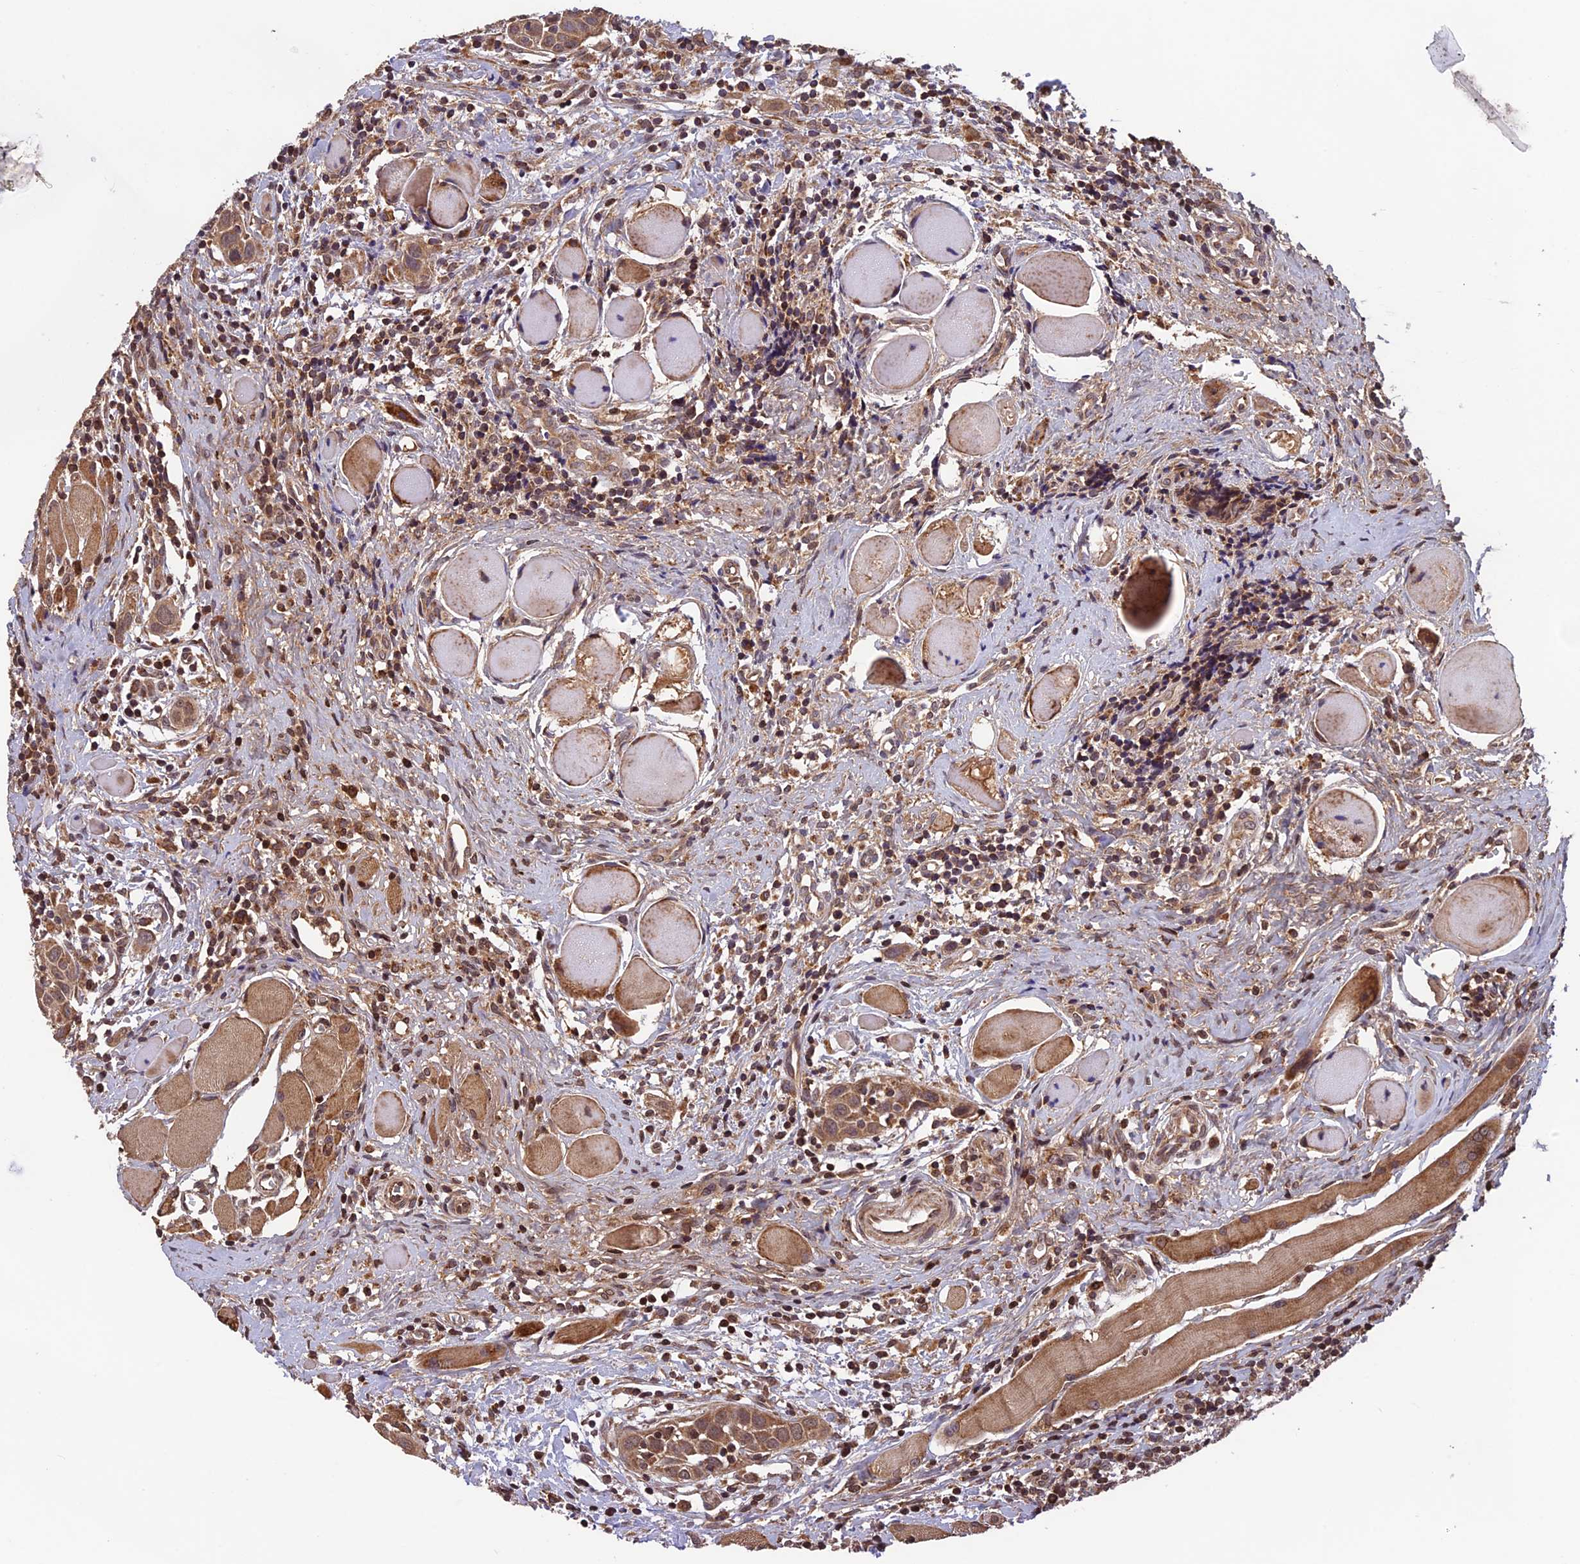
{"staining": {"intensity": "moderate", "quantity": ">75%", "location": "cytoplasmic/membranous"}, "tissue": "head and neck cancer", "cell_type": "Tumor cells", "image_type": "cancer", "snomed": [{"axis": "morphology", "description": "Squamous cell carcinoma, NOS"}, {"axis": "topography", "description": "Oral tissue"}, {"axis": "topography", "description": "Head-Neck"}], "caption": "High-power microscopy captured an IHC image of head and neck cancer, revealing moderate cytoplasmic/membranous staining in about >75% of tumor cells.", "gene": "CCDC15", "patient": {"sex": "female", "age": 50}}